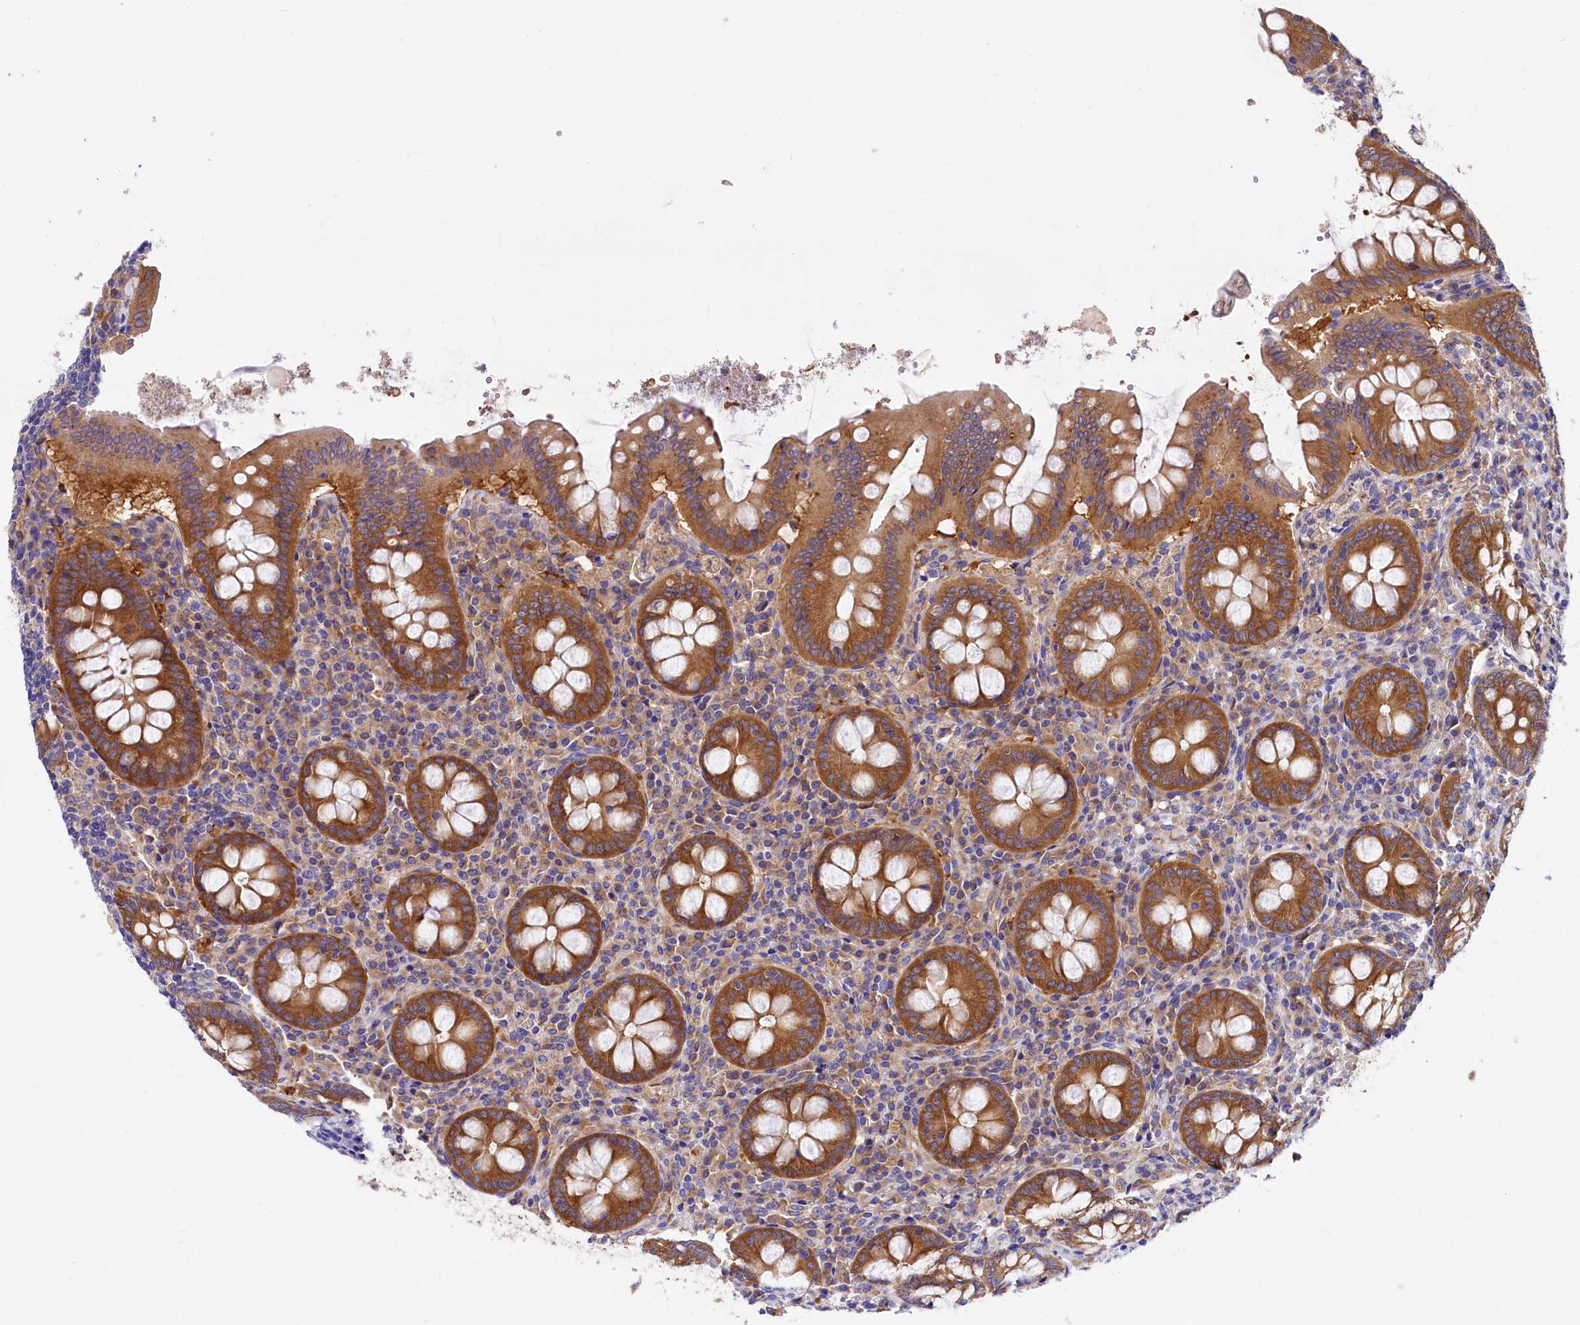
{"staining": {"intensity": "moderate", "quantity": ">75%", "location": "cytoplasmic/membranous"}, "tissue": "appendix", "cell_type": "Glandular cells", "image_type": "normal", "snomed": [{"axis": "morphology", "description": "Normal tissue, NOS"}, {"axis": "topography", "description": "Appendix"}], "caption": "Immunohistochemical staining of benign appendix displays medium levels of moderate cytoplasmic/membranous expression in approximately >75% of glandular cells.", "gene": "QARS1", "patient": {"sex": "female", "age": 54}}